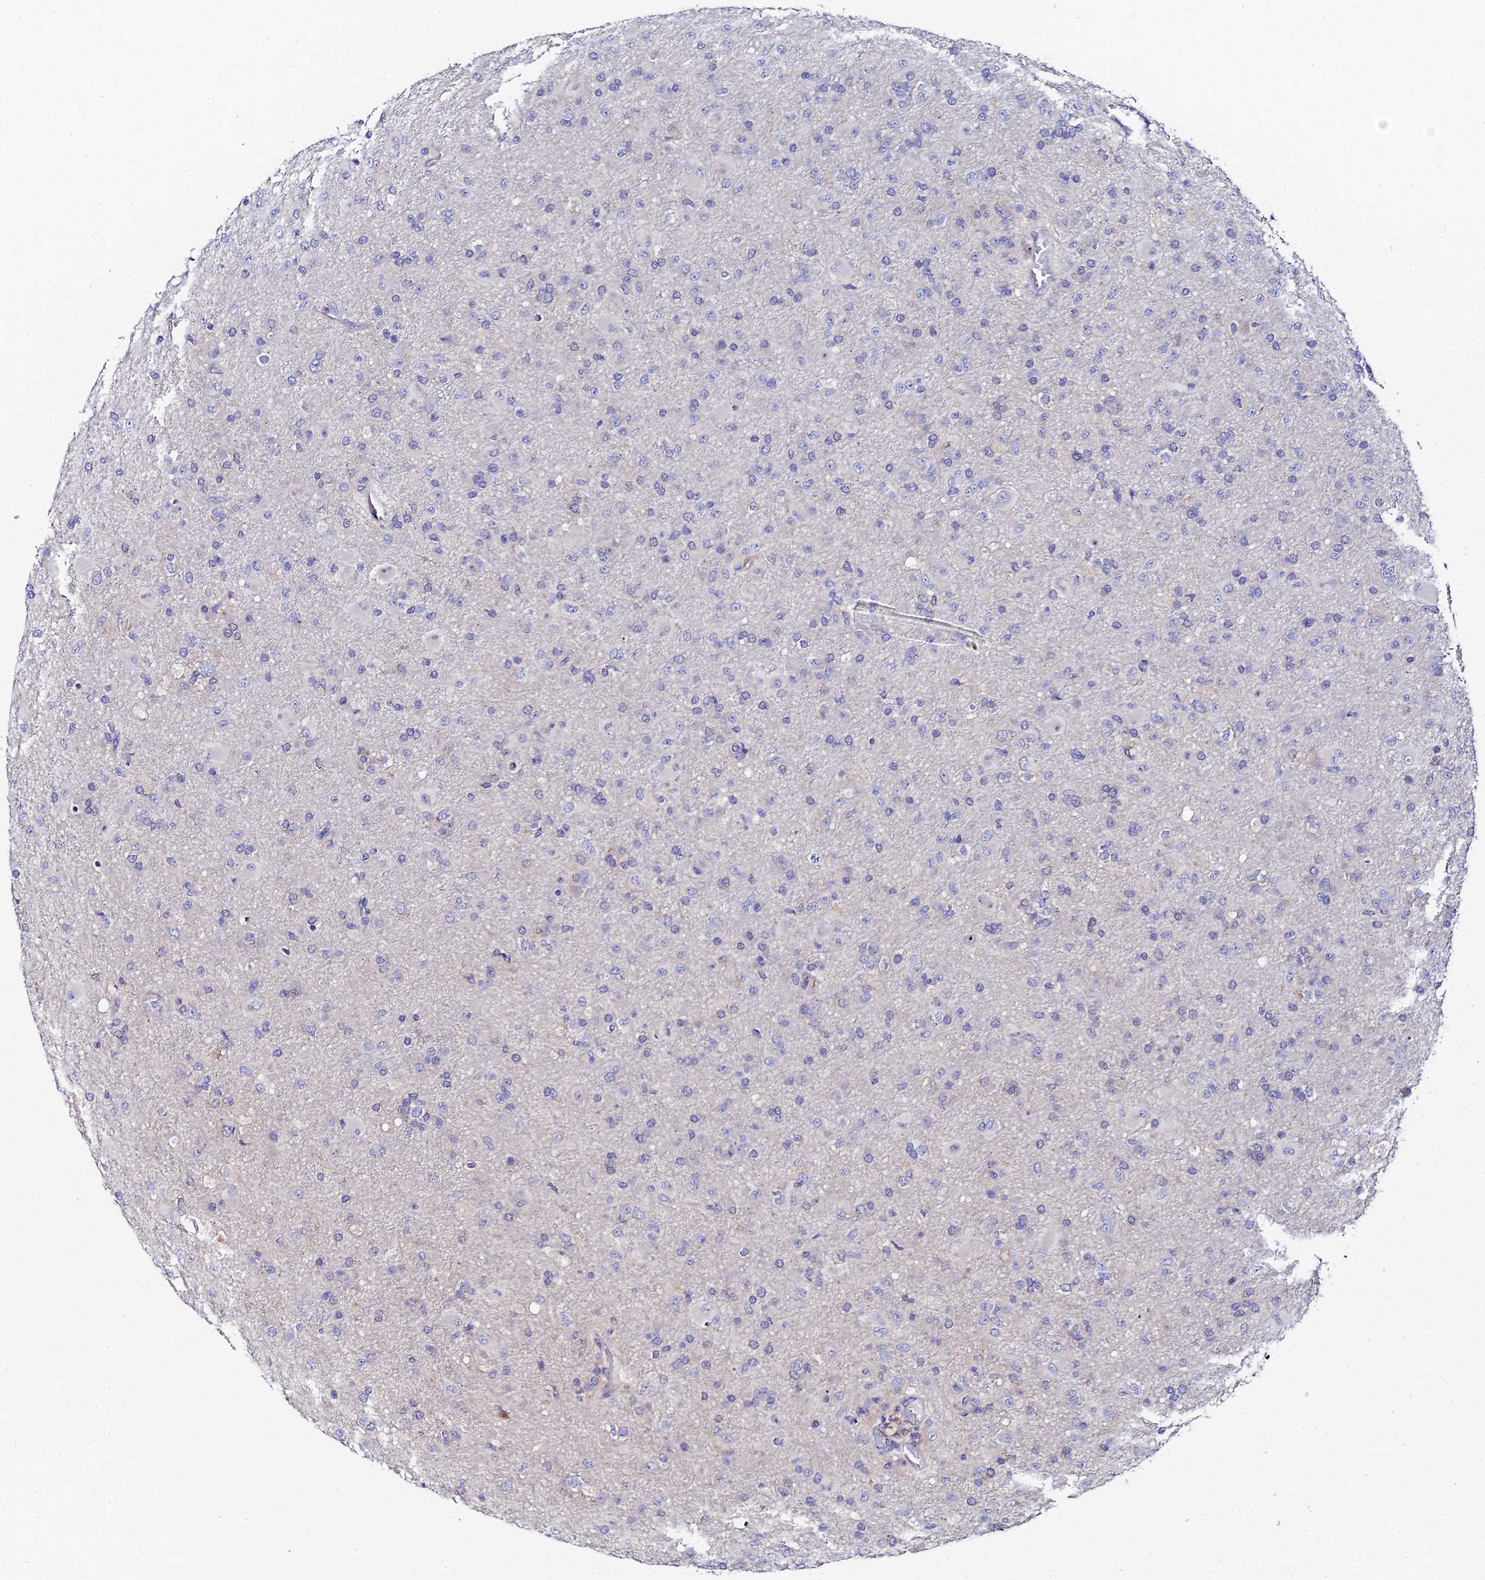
{"staining": {"intensity": "negative", "quantity": "none", "location": "none"}, "tissue": "glioma", "cell_type": "Tumor cells", "image_type": "cancer", "snomed": [{"axis": "morphology", "description": "Glioma, malignant, Low grade"}, {"axis": "topography", "description": "Brain"}], "caption": "Histopathology image shows no significant protein expression in tumor cells of glioma.", "gene": "UBE2L3", "patient": {"sex": "male", "age": 65}}